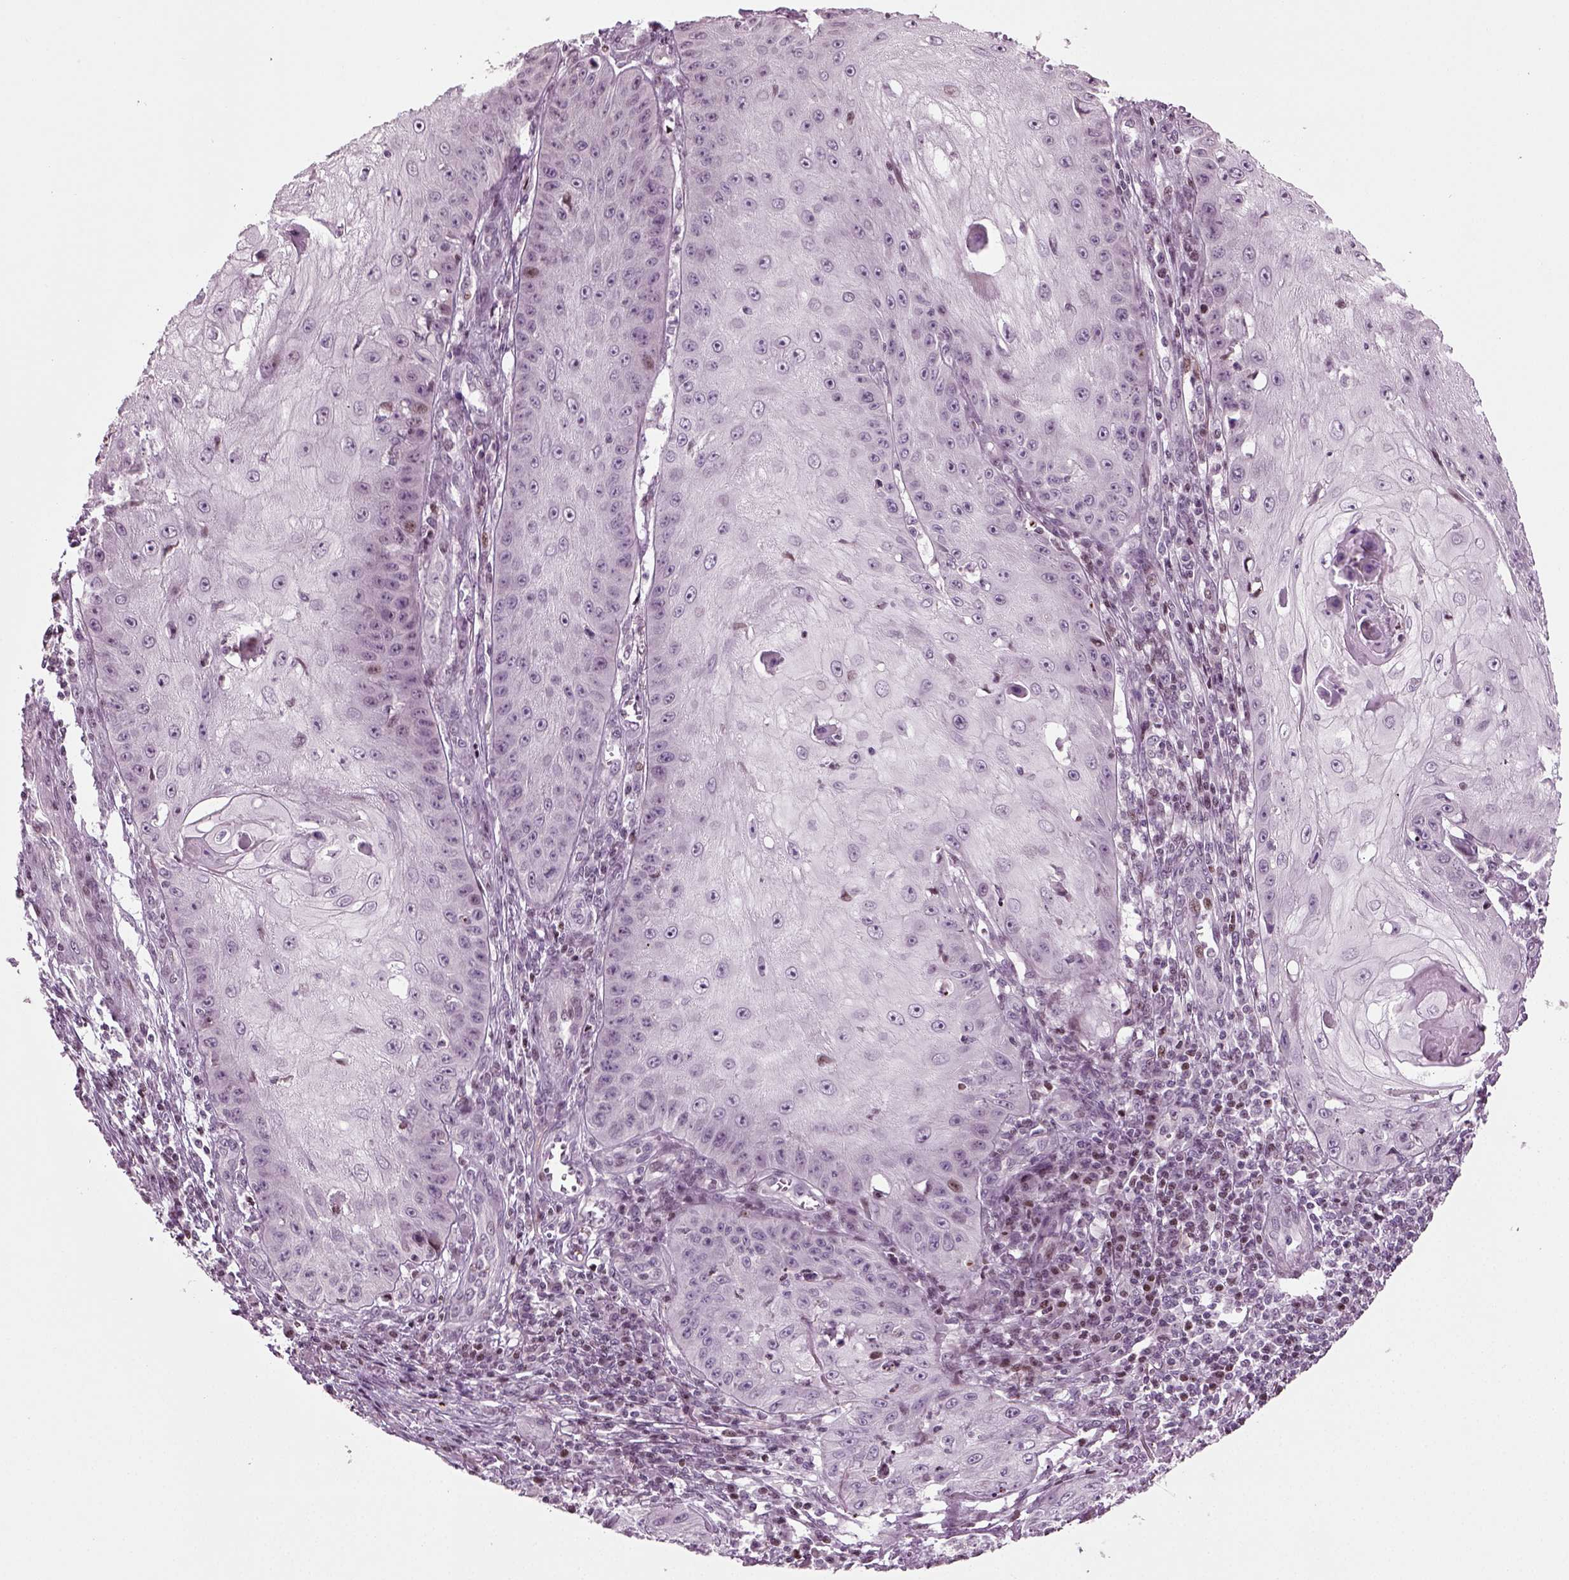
{"staining": {"intensity": "negative", "quantity": "none", "location": "none"}, "tissue": "skin cancer", "cell_type": "Tumor cells", "image_type": "cancer", "snomed": [{"axis": "morphology", "description": "Squamous cell carcinoma, NOS"}, {"axis": "topography", "description": "Skin"}], "caption": "Immunohistochemical staining of human skin squamous cell carcinoma reveals no significant staining in tumor cells. (Brightfield microscopy of DAB IHC at high magnification).", "gene": "HEYL", "patient": {"sex": "male", "age": 70}}